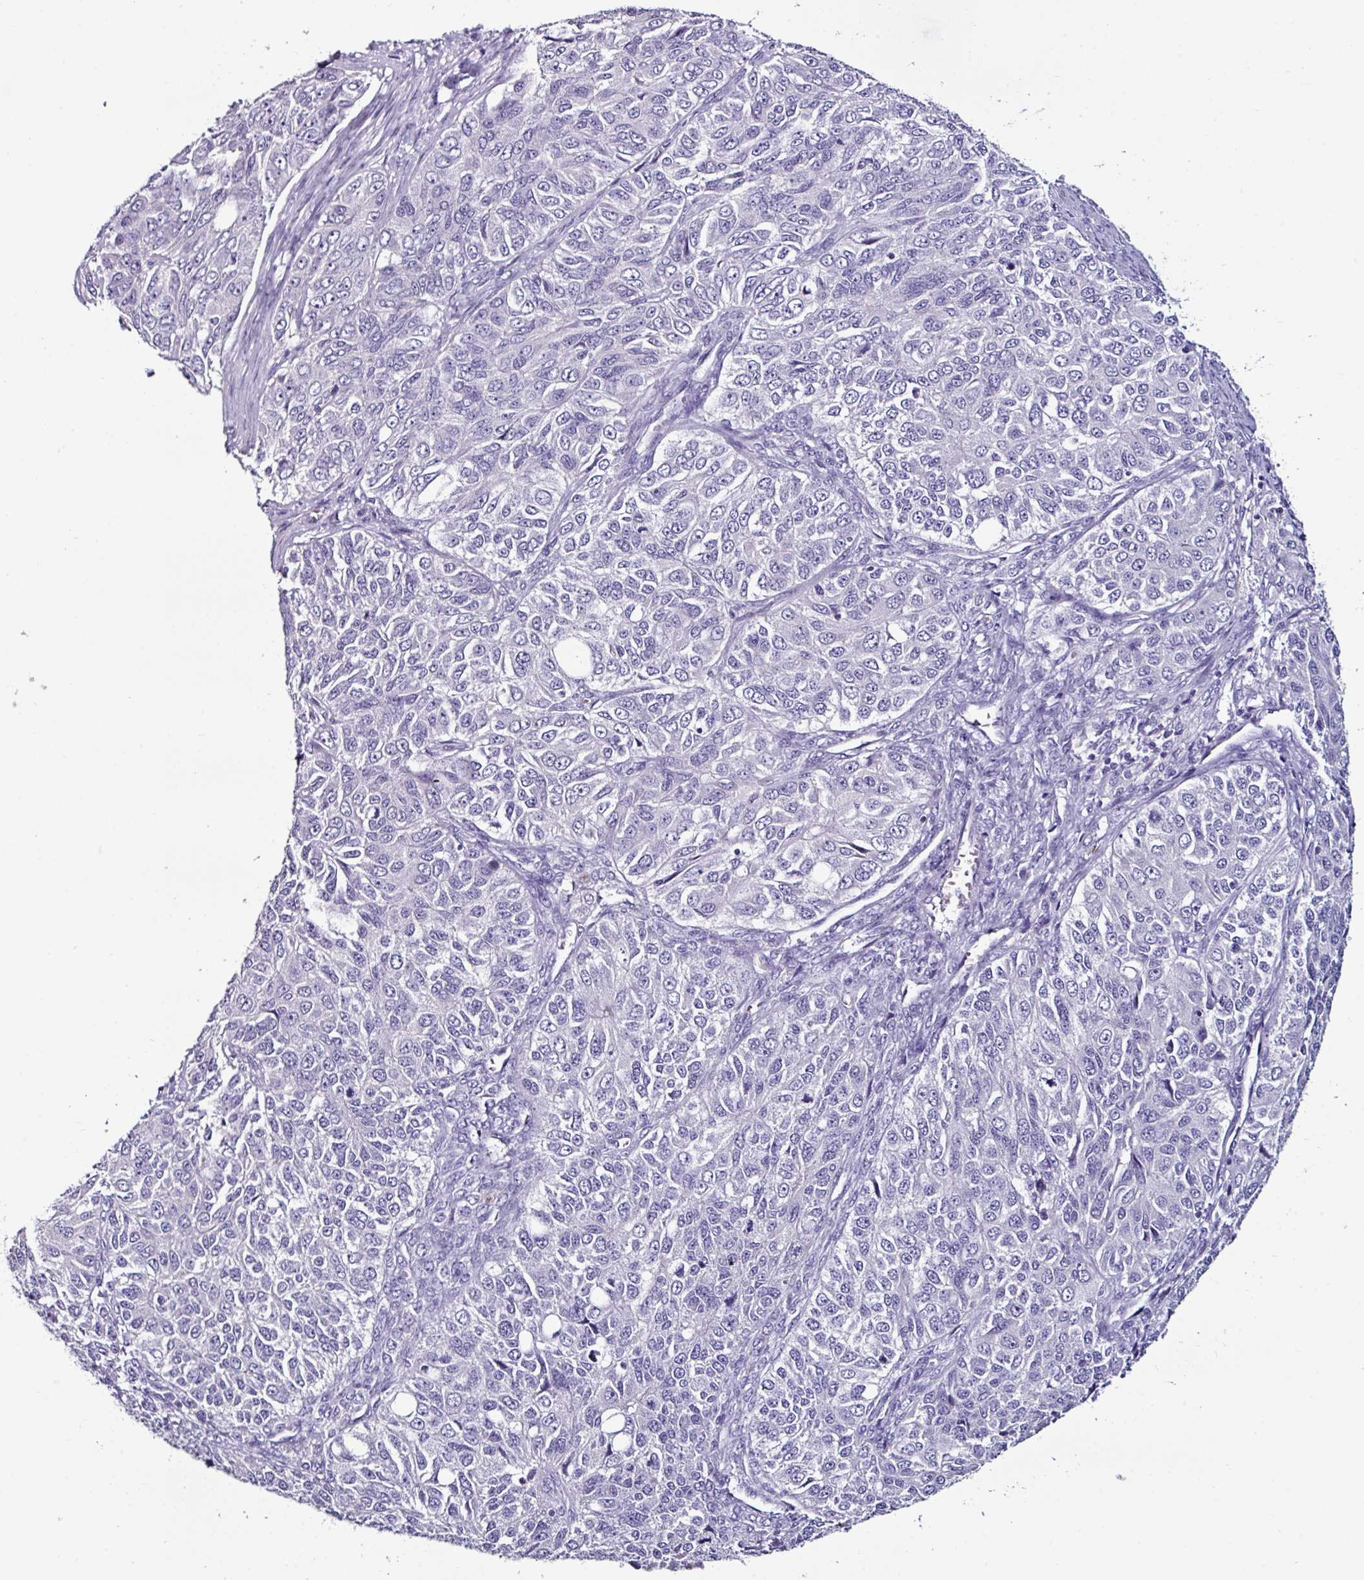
{"staining": {"intensity": "negative", "quantity": "none", "location": "none"}, "tissue": "ovarian cancer", "cell_type": "Tumor cells", "image_type": "cancer", "snomed": [{"axis": "morphology", "description": "Carcinoma, endometroid"}, {"axis": "topography", "description": "Ovary"}], "caption": "Tumor cells show no significant protein staining in ovarian endometroid carcinoma.", "gene": "GLP2R", "patient": {"sex": "female", "age": 51}}